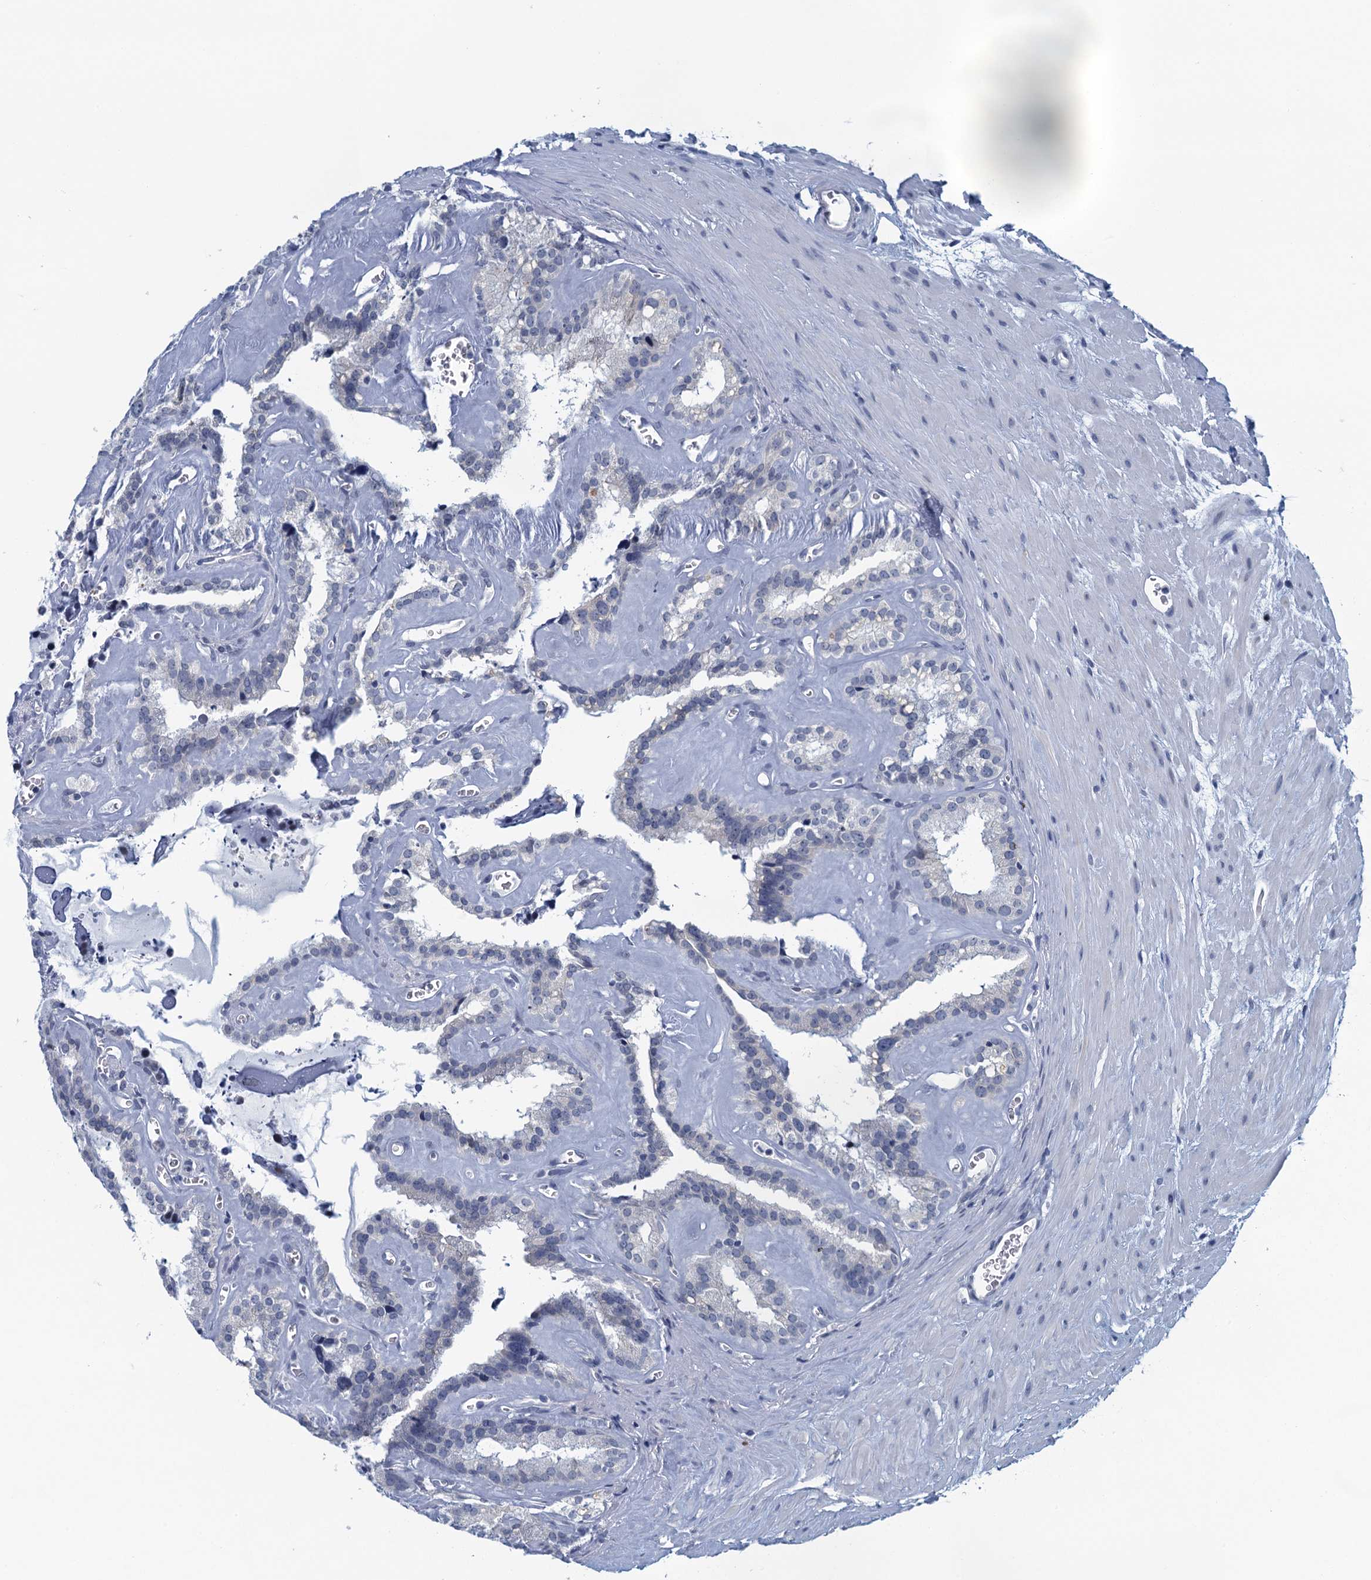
{"staining": {"intensity": "negative", "quantity": "none", "location": "none"}, "tissue": "seminal vesicle", "cell_type": "Glandular cells", "image_type": "normal", "snomed": [{"axis": "morphology", "description": "Normal tissue, NOS"}, {"axis": "topography", "description": "Prostate"}, {"axis": "topography", "description": "Seminal veicle"}], "caption": "Histopathology image shows no significant protein staining in glandular cells of normal seminal vesicle.", "gene": "C16orf95", "patient": {"sex": "male", "age": 59}}